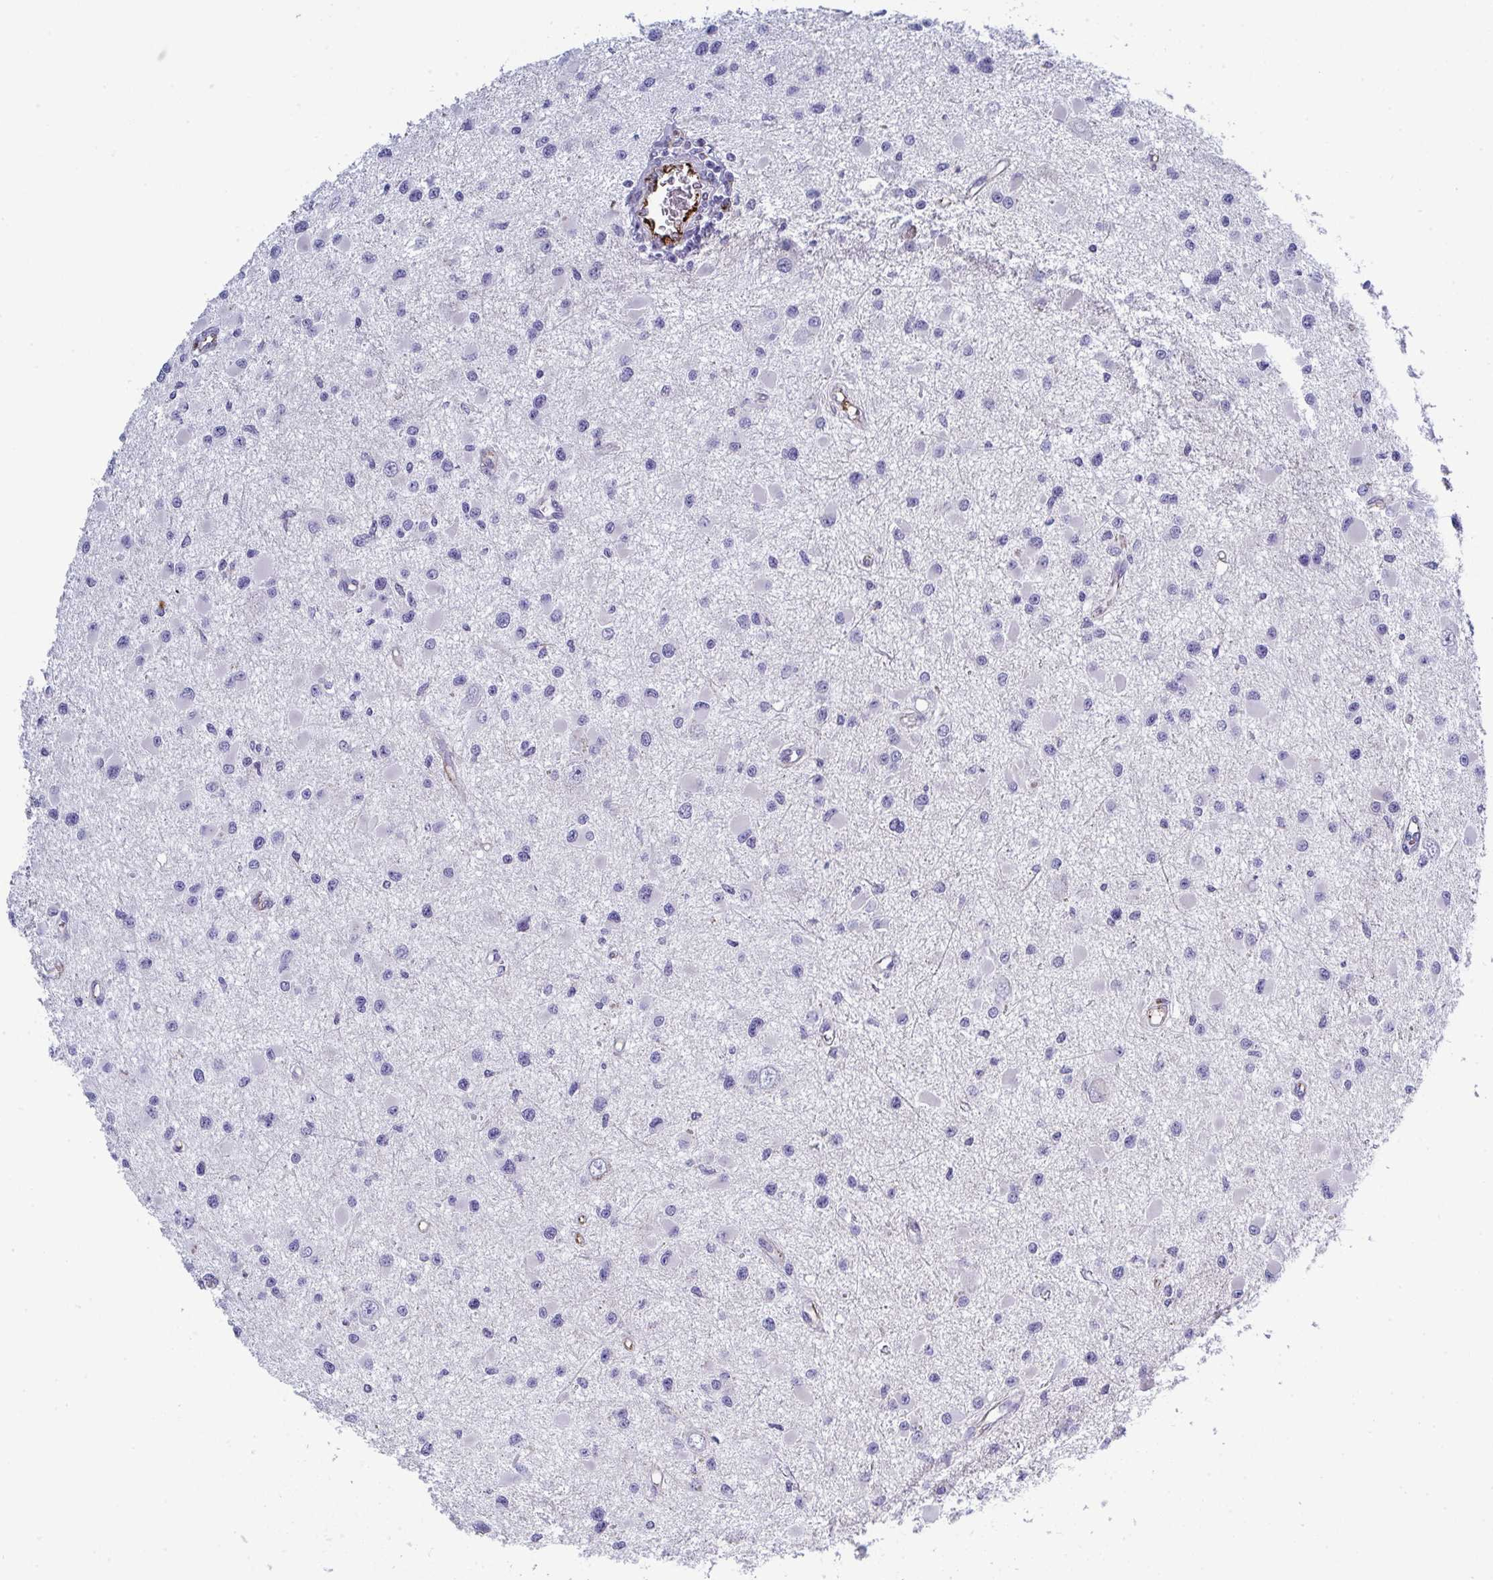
{"staining": {"intensity": "negative", "quantity": "none", "location": "none"}, "tissue": "glioma", "cell_type": "Tumor cells", "image_type": "cancer", "snomed": [{"axis": "morphology", "description": "Glioma, malignant, High grade"}, {"axis": "topography", "description": "Brain"}], "caption": "A high-resolution photomicrograph shows IHC staining of glioma, which shows no significant expression in tumor cells. (DAB immunohistochemistry with hematoxylin counter stain).", "gene": "TOR1AIP2", "patient": {"sex": "male", "age": 54}}